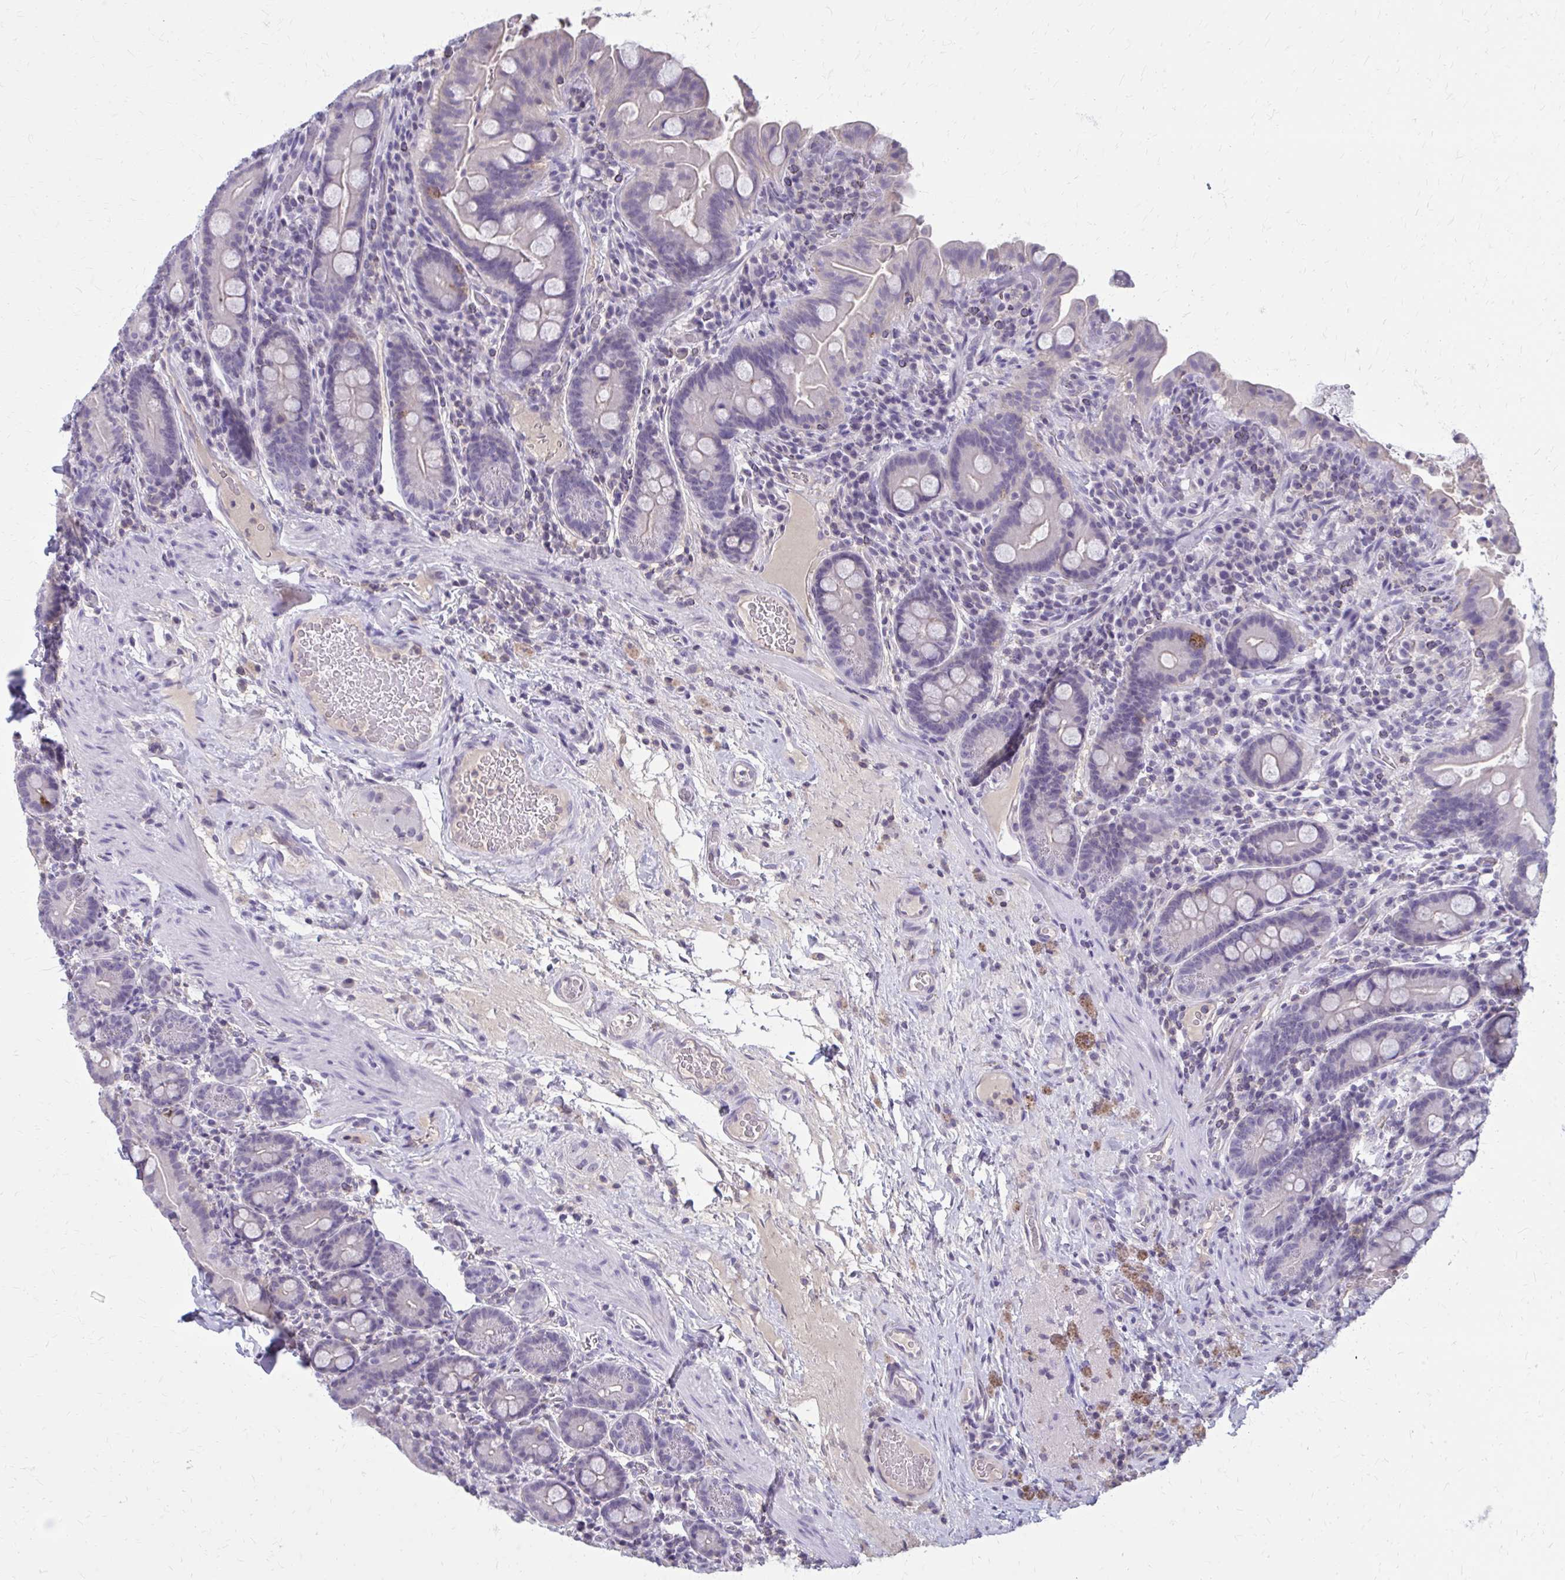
{"staining": {"intensity": "negative", "quantity": "none", "location": "none"}, "tissue": "small intestine", "cell_type": "Glandular cells", "image_type": "normal", "snomed": [{"axis": "morphology", "description": "Normal tissue, NOS"}, {"axis": "topography", "description": "Small intestine"}], "caption": "This is a photomicrograph of immunohistochemistry staining of unremarkable small intestine, which shows no positivity in glandular cells. (Brightfield microscopy of DAB (3,3'-diaminobenzidine) immunohistochemistry (IHC) at high magnification).", "gene": "OR4A47", "patient": {"sex": "male", "age": 26}}